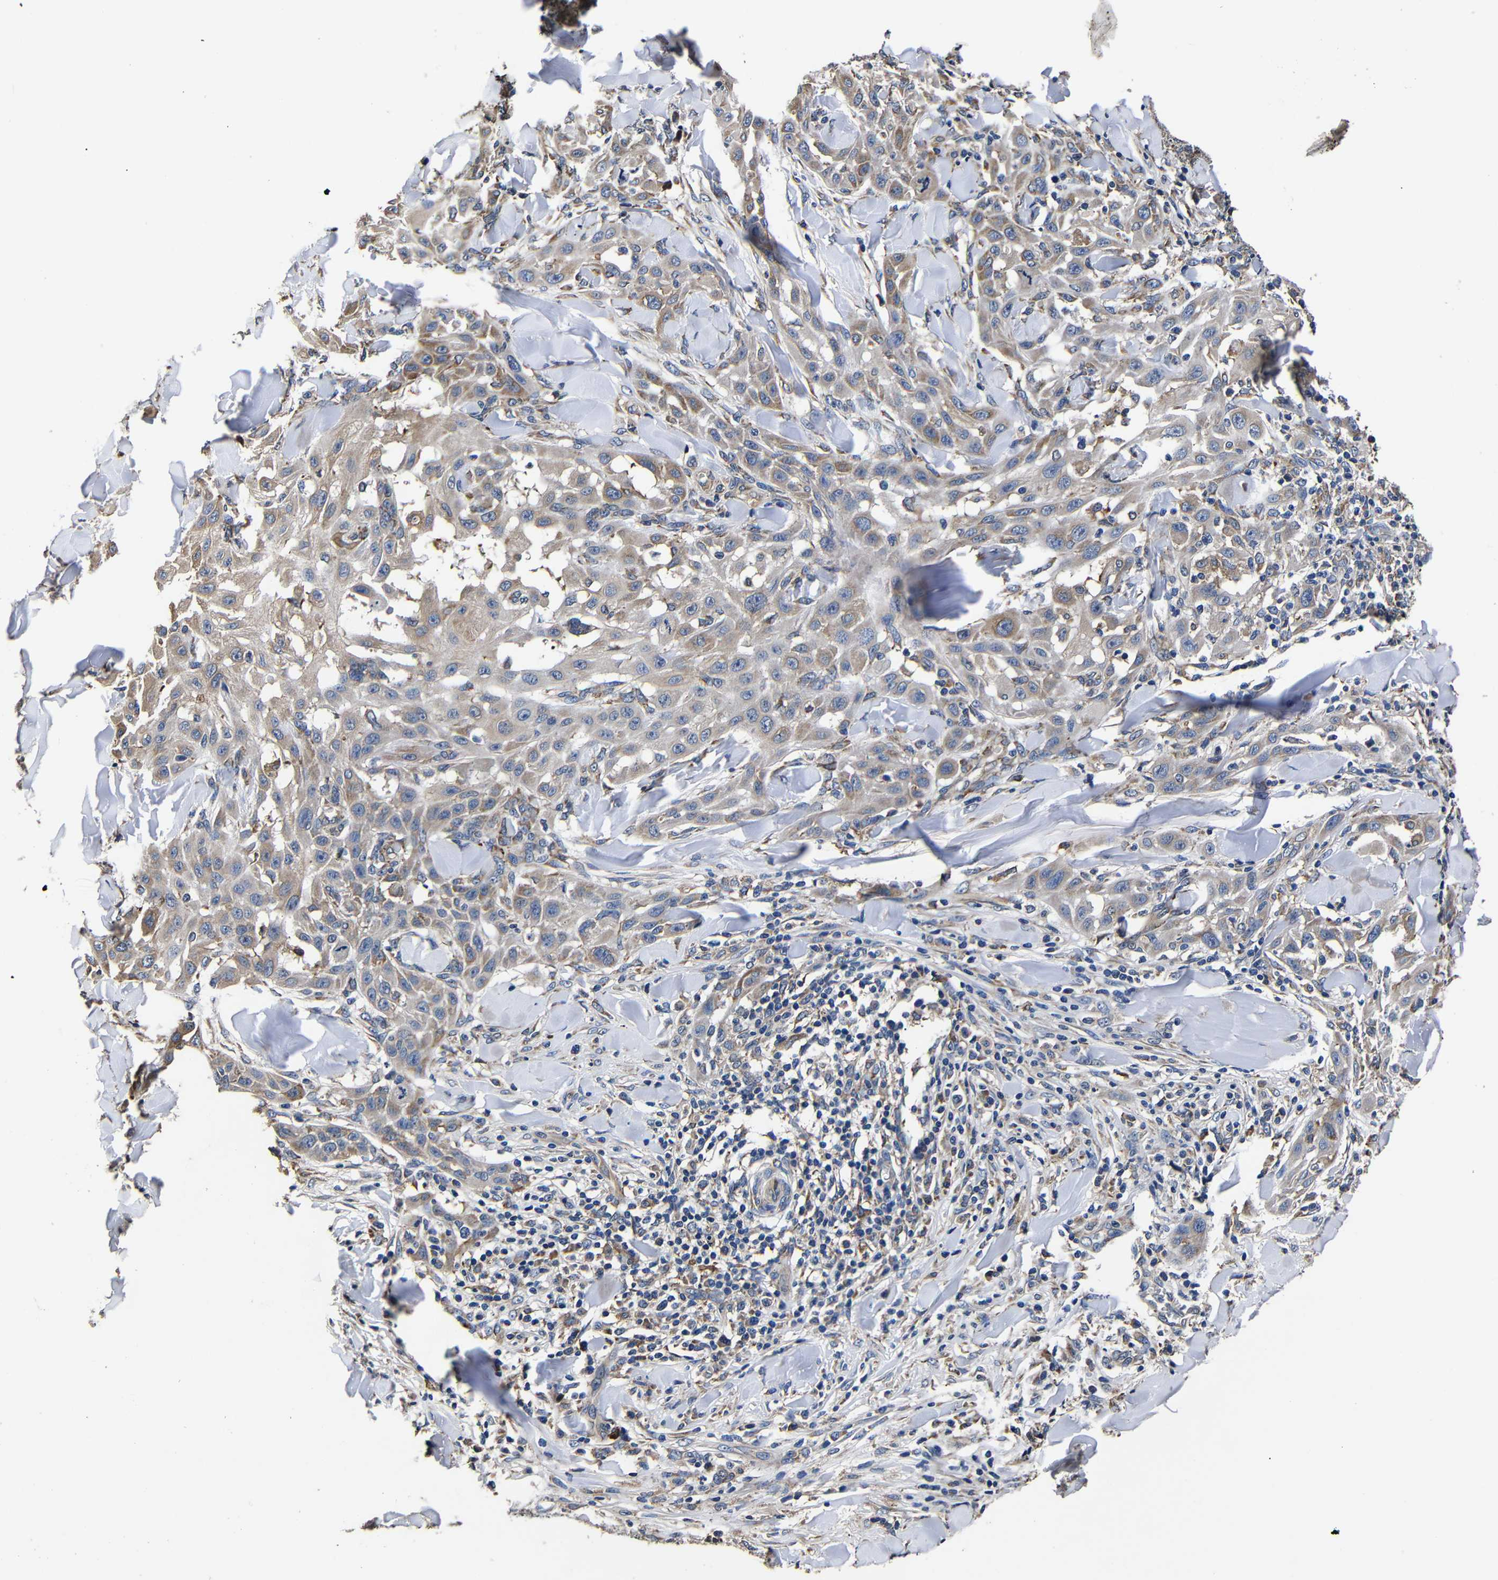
{"staining": {"intensity": "weak", "quantity": ">75%", "location": "cytoplasmic/membranous"}, "tissue": "skin cancer", "cell_type": "Tumor cells", "image_type": "cancer", "snomed": [{"axis": "morphology", "description": "Squamous cell carcinoma, NOS"}, {"axis": "topography", "description": "Skin"}], "caption": "Squamous cell carcinoma (skin) stained with immunohistochemistry exhibits weak cytoplasmic/membranous positivity in about >75% of tumor cells. Nuclei are stained in blue.", "gene": "SCN9A", "patient": {"sex": "male", "age": 24}}